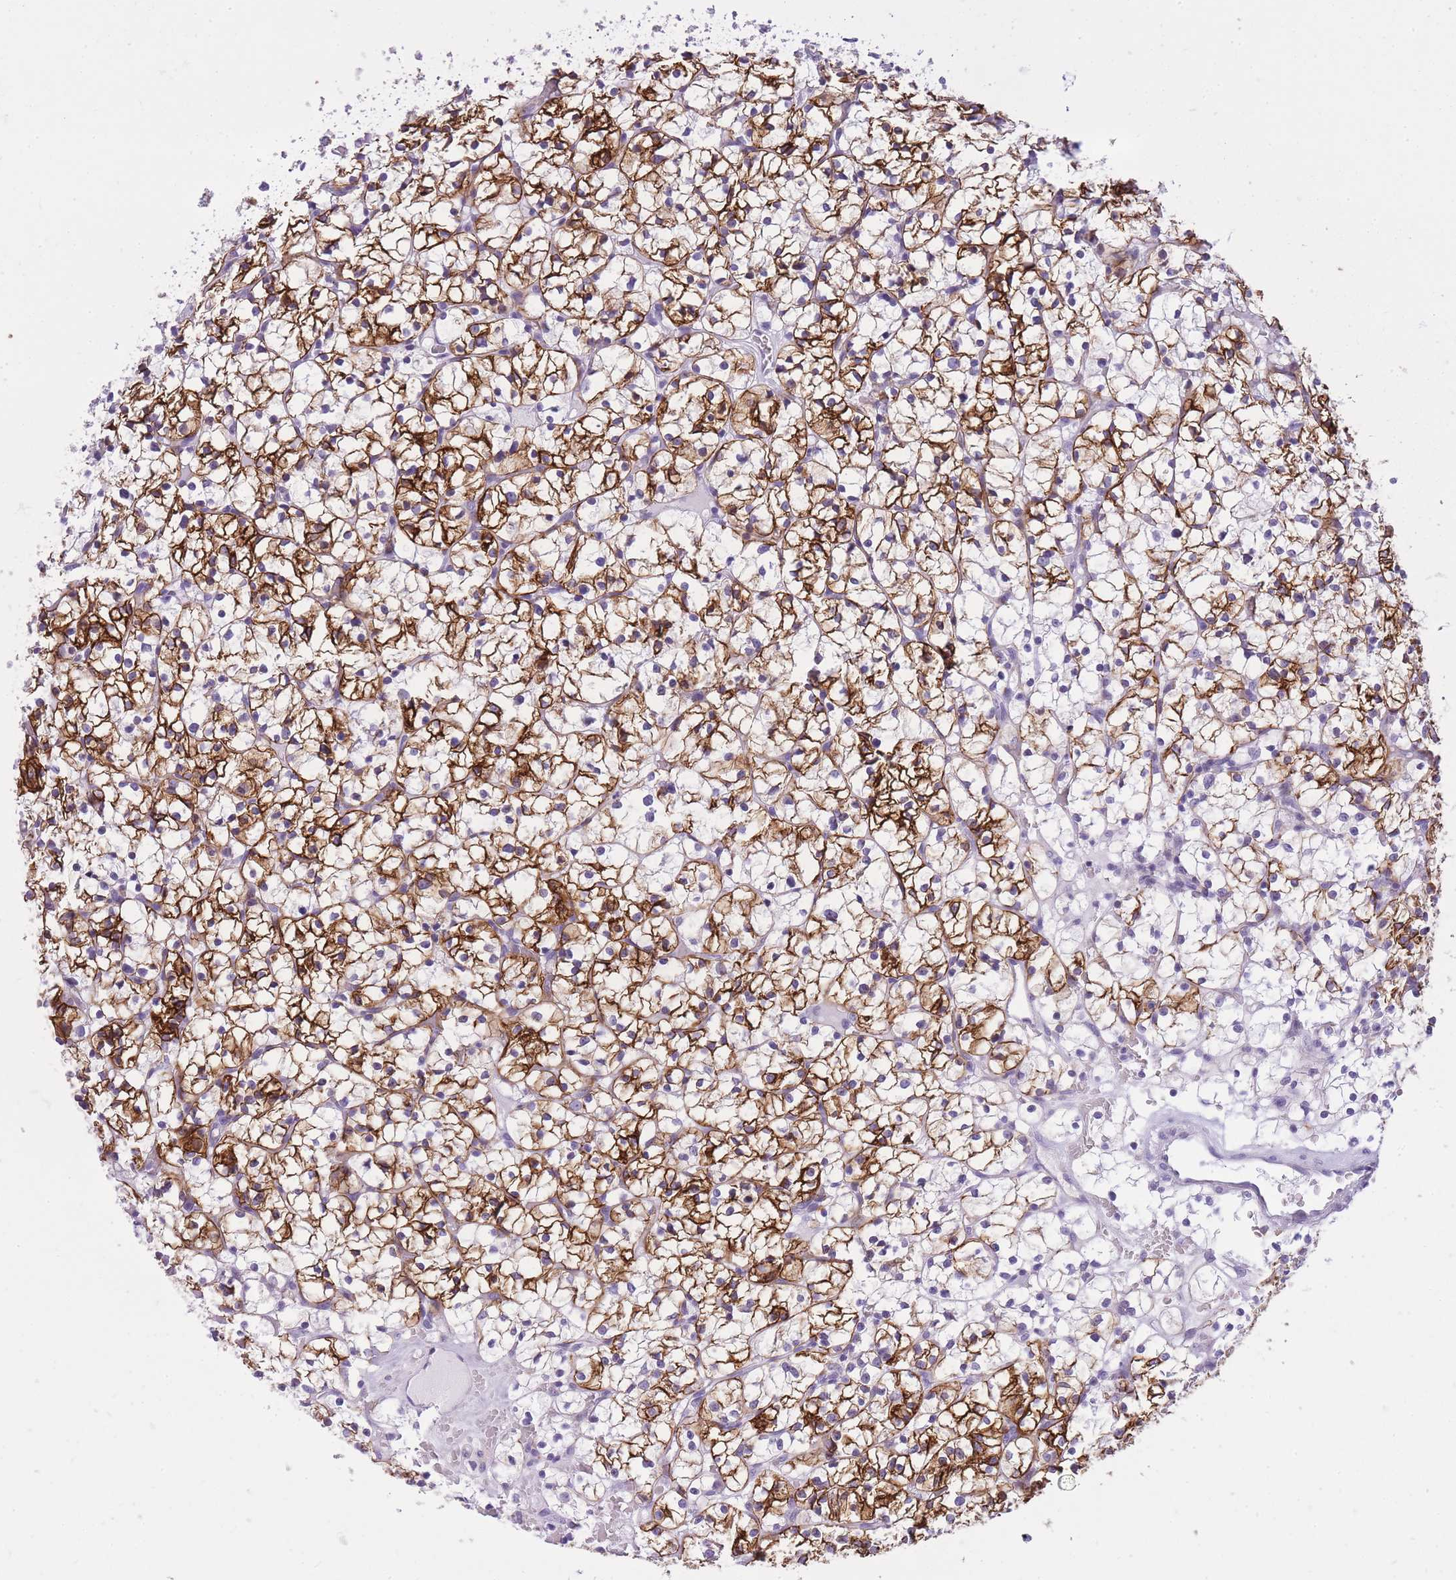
{"staining": {"intensity": "strong", "quantity": ">75%", "location": "cytoplasmic/membranous"}, "tissue": "renal cancer", "cell_type": "Tumor cells", "image_type": "cancer", "snomed": [{"axis": "morphology", "description": "Adenocarcinoma, NOS"}, {"axis": "topography", "description": "Kidney"}], "caption": "Adenocarcinoma (renal) tissue exhibits strong cytoplasmic/membranous staining in about >75% of tumor cells, visualized by immunohistochemistry. The staining was performed using DAB to visualize the protein expression in brown, while the nuclei were stained in blue with hematoxylin (Magnification: 20x).", "gene": "RADX", "patient": {"sex": "female", "age": 64}}